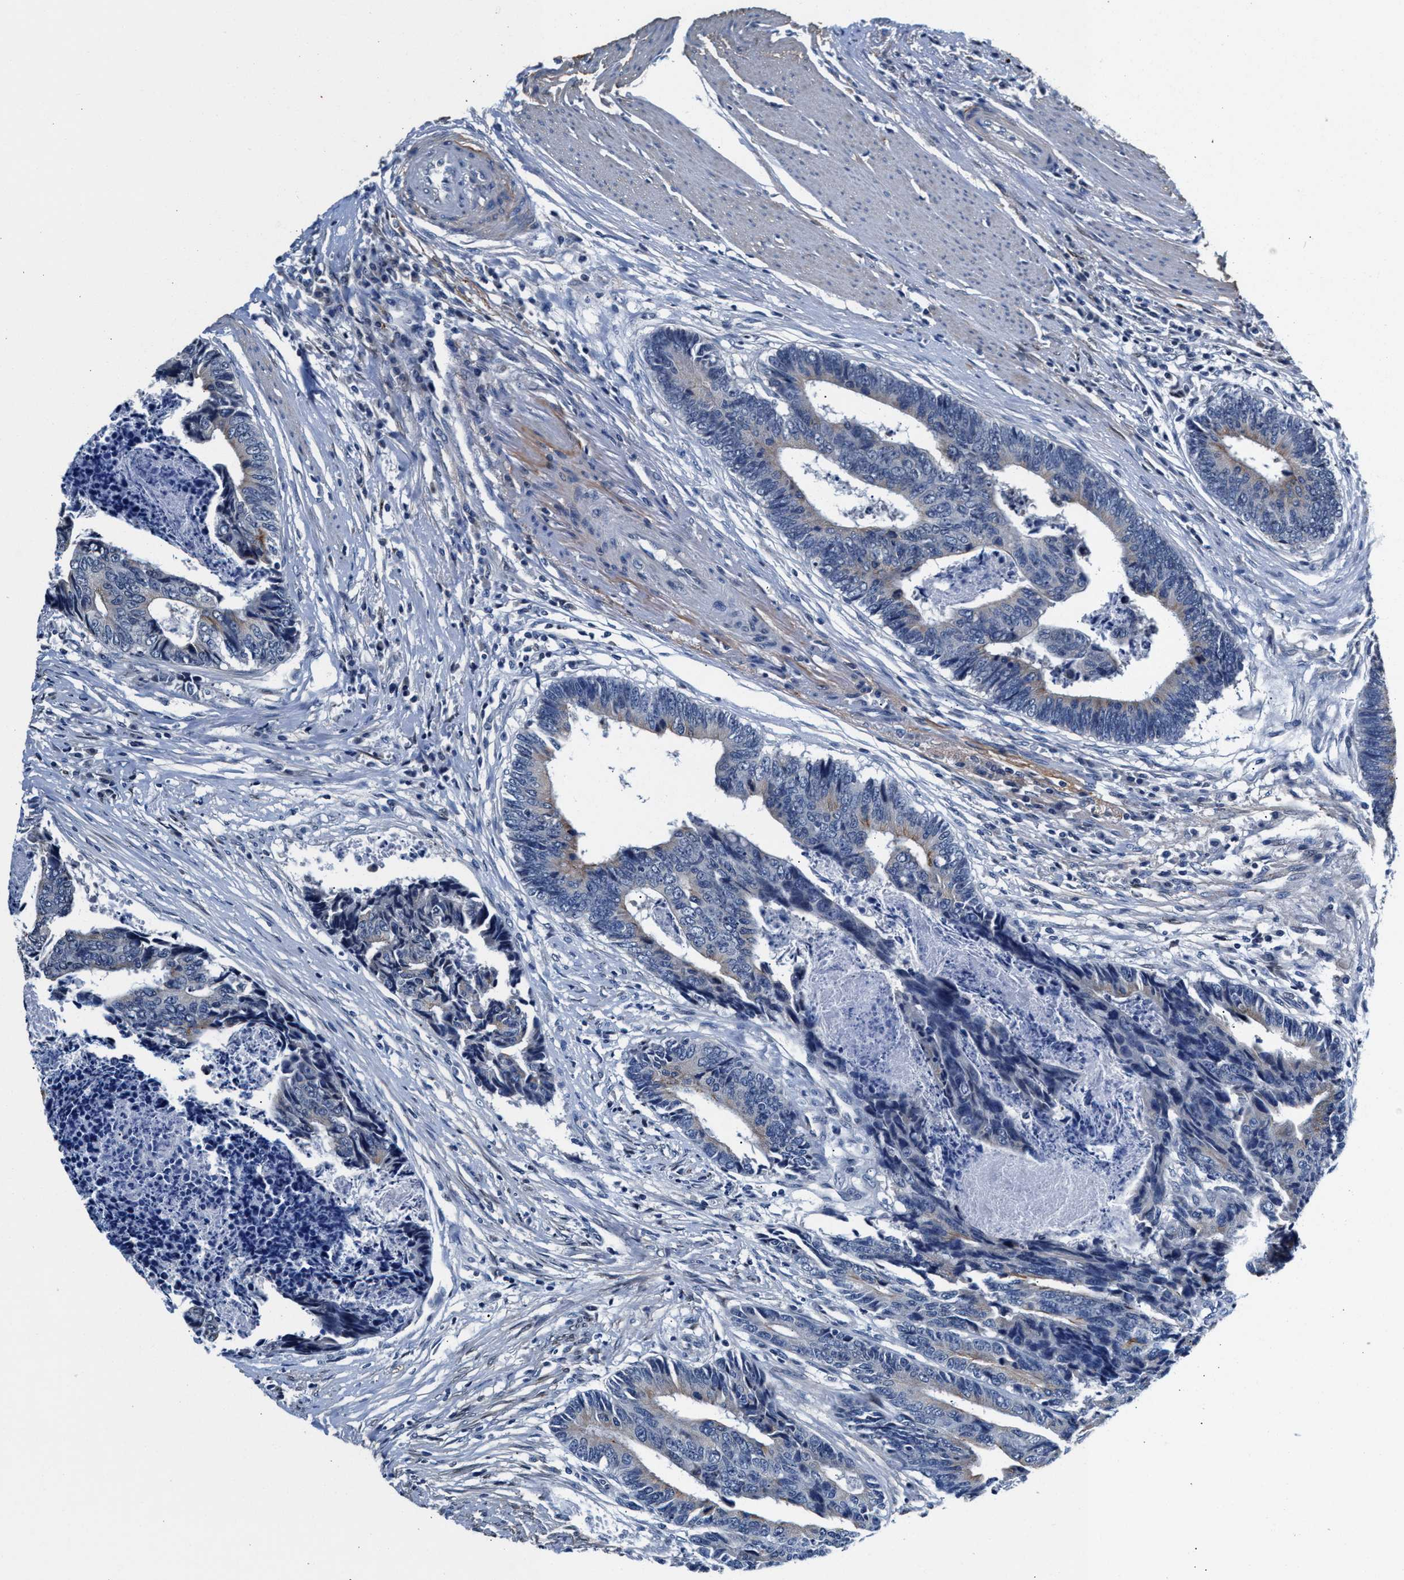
{"staining": {"intensity": "weak", "quantity": "<25%", "location": "cytoplasmic/membranous"}, "tissue": "colorectal cancer", "cell_type": "Tumor cells", "image_type": "cancer", "snomed": [{"axis": "morphology", "description": "Adenocarcinoma, NOS"}, {"axis": "topography", "description": "Rectum"}], "caption": "Immunohistochemistry micrograph of neoplastic tissue: colorectal cancer (adenocarcinoma) stained with DAB (3,3'-diaminobenzidine) exhibits no significant protein expression in tumor cells.", "gene": "MYH3", "patient": {"sex": "male", "age": 84}}